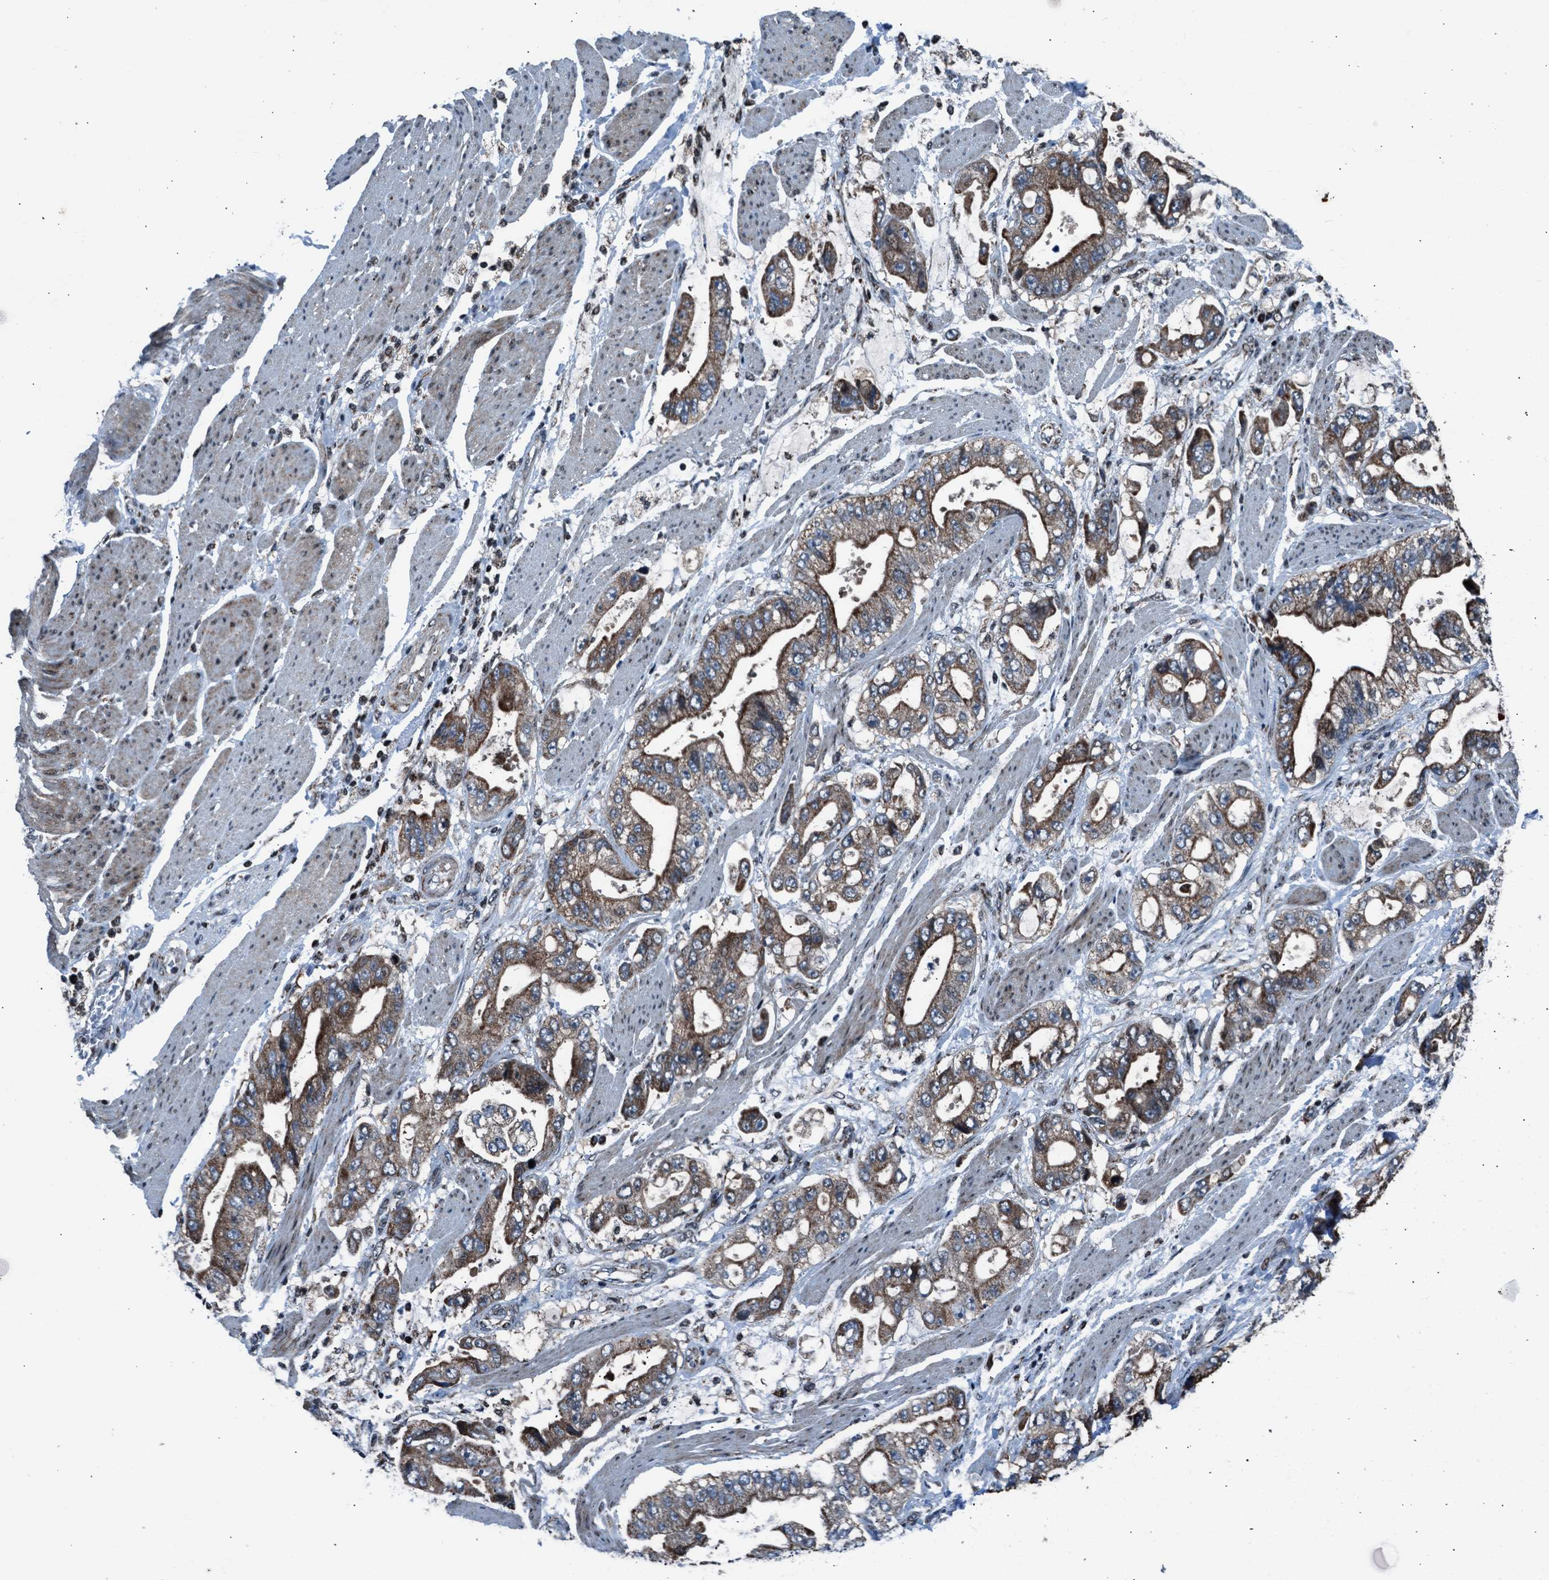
{"staining": {"intensity": "moderate", "quantity": ">75%", "location": "cytoplasmic/membranous"}, "tissue": "stomach cancer", "cell_type": "Tumor cells", "image_type": "cancer", "snomed": [{"axis": "morphology", "description": "Normal tissue, NOS"}, {"axis": "morphology", "description": "Adenocarcinoma, NOS"}, {"axis": "topography", "description": "Stomach"}], "caption": "Immunohistochemical staining of stomach cancer (adenocarcinoma) exhibits moderate cytoplasmic/membranous protein expression in approximately >75% of tumor cells.", "gene": "MORC3", "patient": {"sex": "male", "age": 62}}